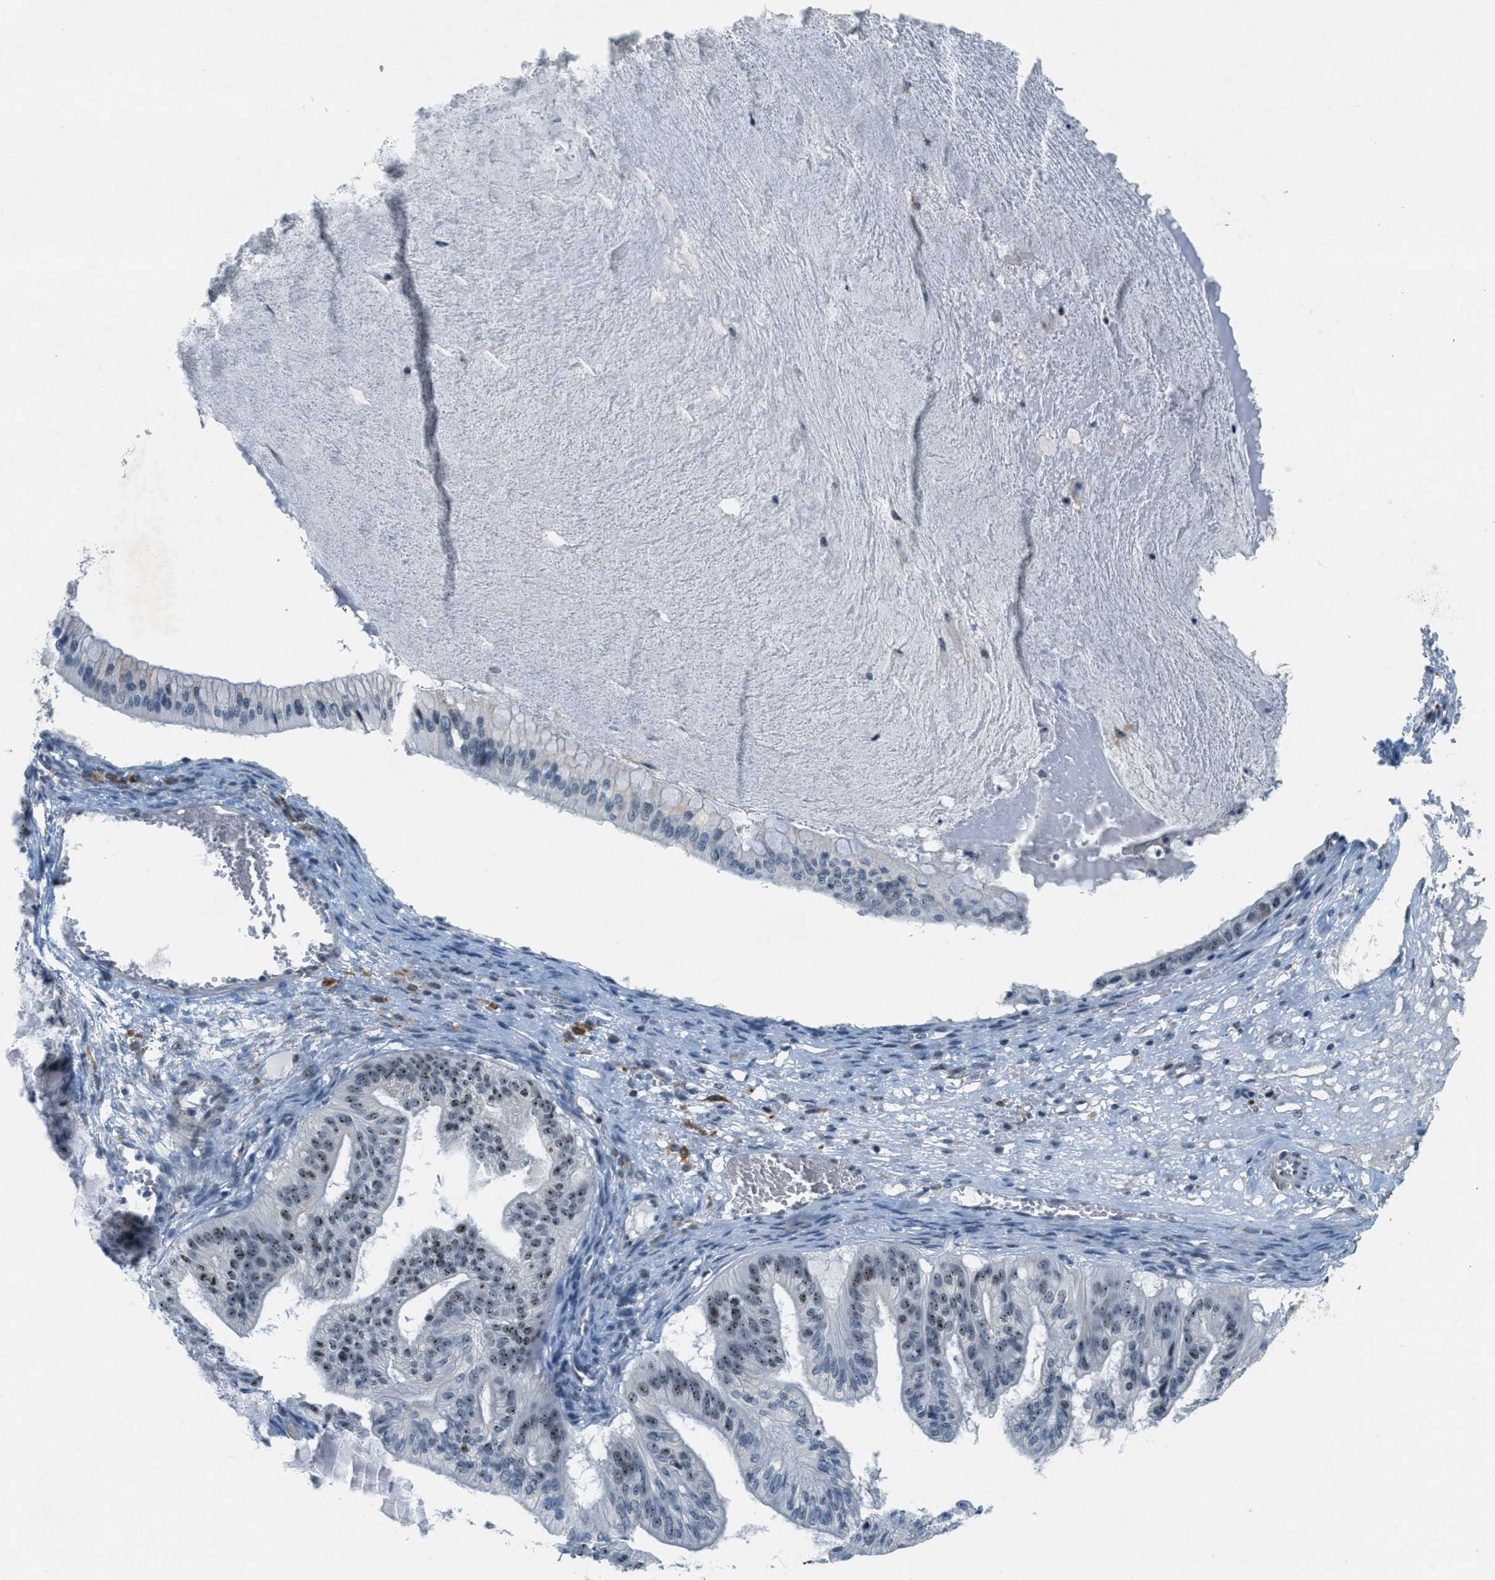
{"staining": {"intensity": "weak", "quantity": "25%-75%", "location": "nuclear"}, "tissue": "ovarian cancer", "cell_type": "Tumor cells", "image_type": "cancer", "snomed": [{"axis": "morphology", "description": "Cystadenocarcinoma, mucinous, NOS"}, {"axis": "topography", "description": "Ovary"}], "caption": "A brown stain highlights weak nuclear staining of a protein in human ovarian cancer tumor cells. Nuclei are stained in blue.", "gene": "DDX47", "patient": {"sex": "female", "age": 57}}